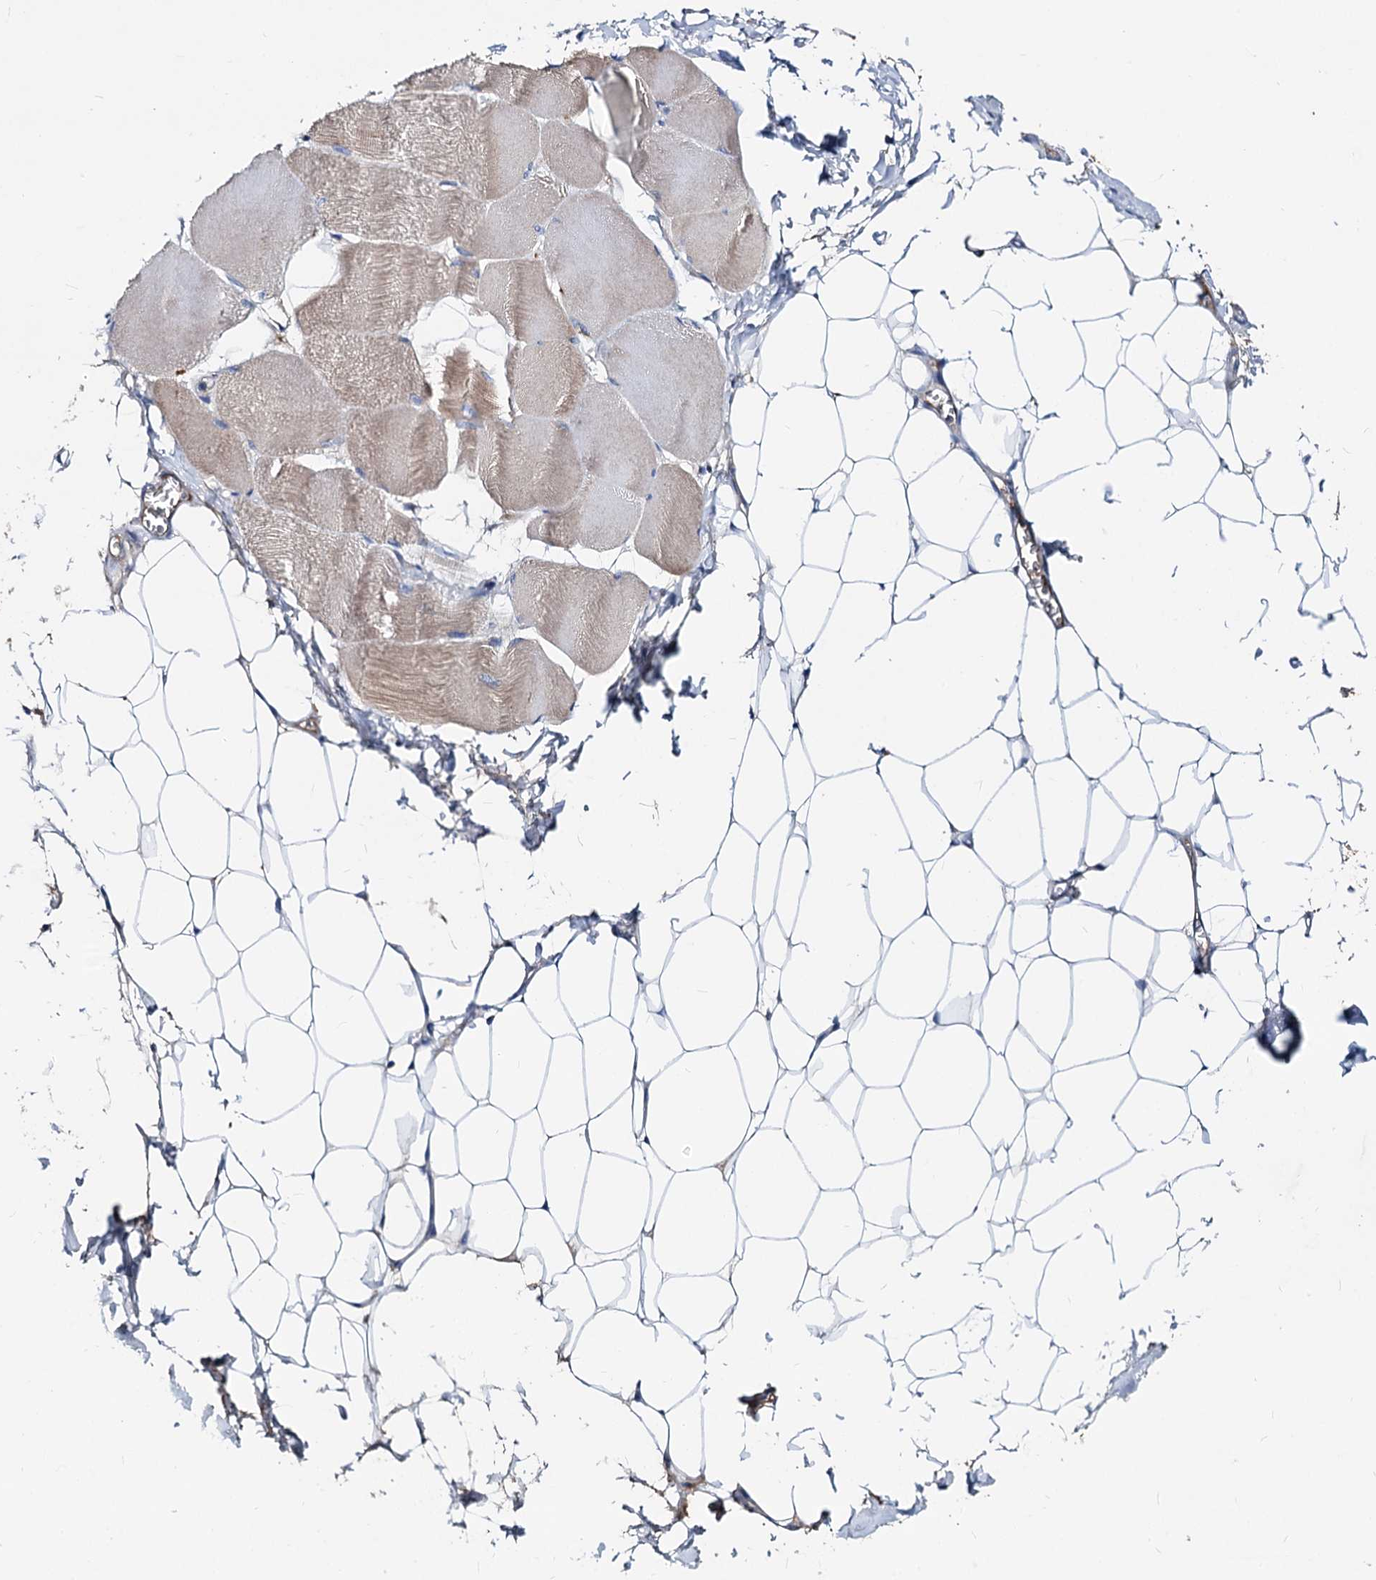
{"staining": {"intensity": "moderate", "quantity": "25%-75%", "location": "cytoplasmic/membranous"}, "tissue": "skeletal muscle", "cell_type": "Myocytes", "image_type": "normal", "snomed": [{"axis": "morphology", "description": "Normal tissue, NOS"}, {"axis": "morphology", "description": "Basal cell carcinoma"}, {"axis": "topography", "description": "Skeletal muscle"}], "caption": "Skeletal muscle stained for a protein shows moderate cytoplasmic/membranous positivity in myocytes. Nuclei are stained in blue.", "gene": "ACY3", "patient": {"sex": "female", "age": 64}}